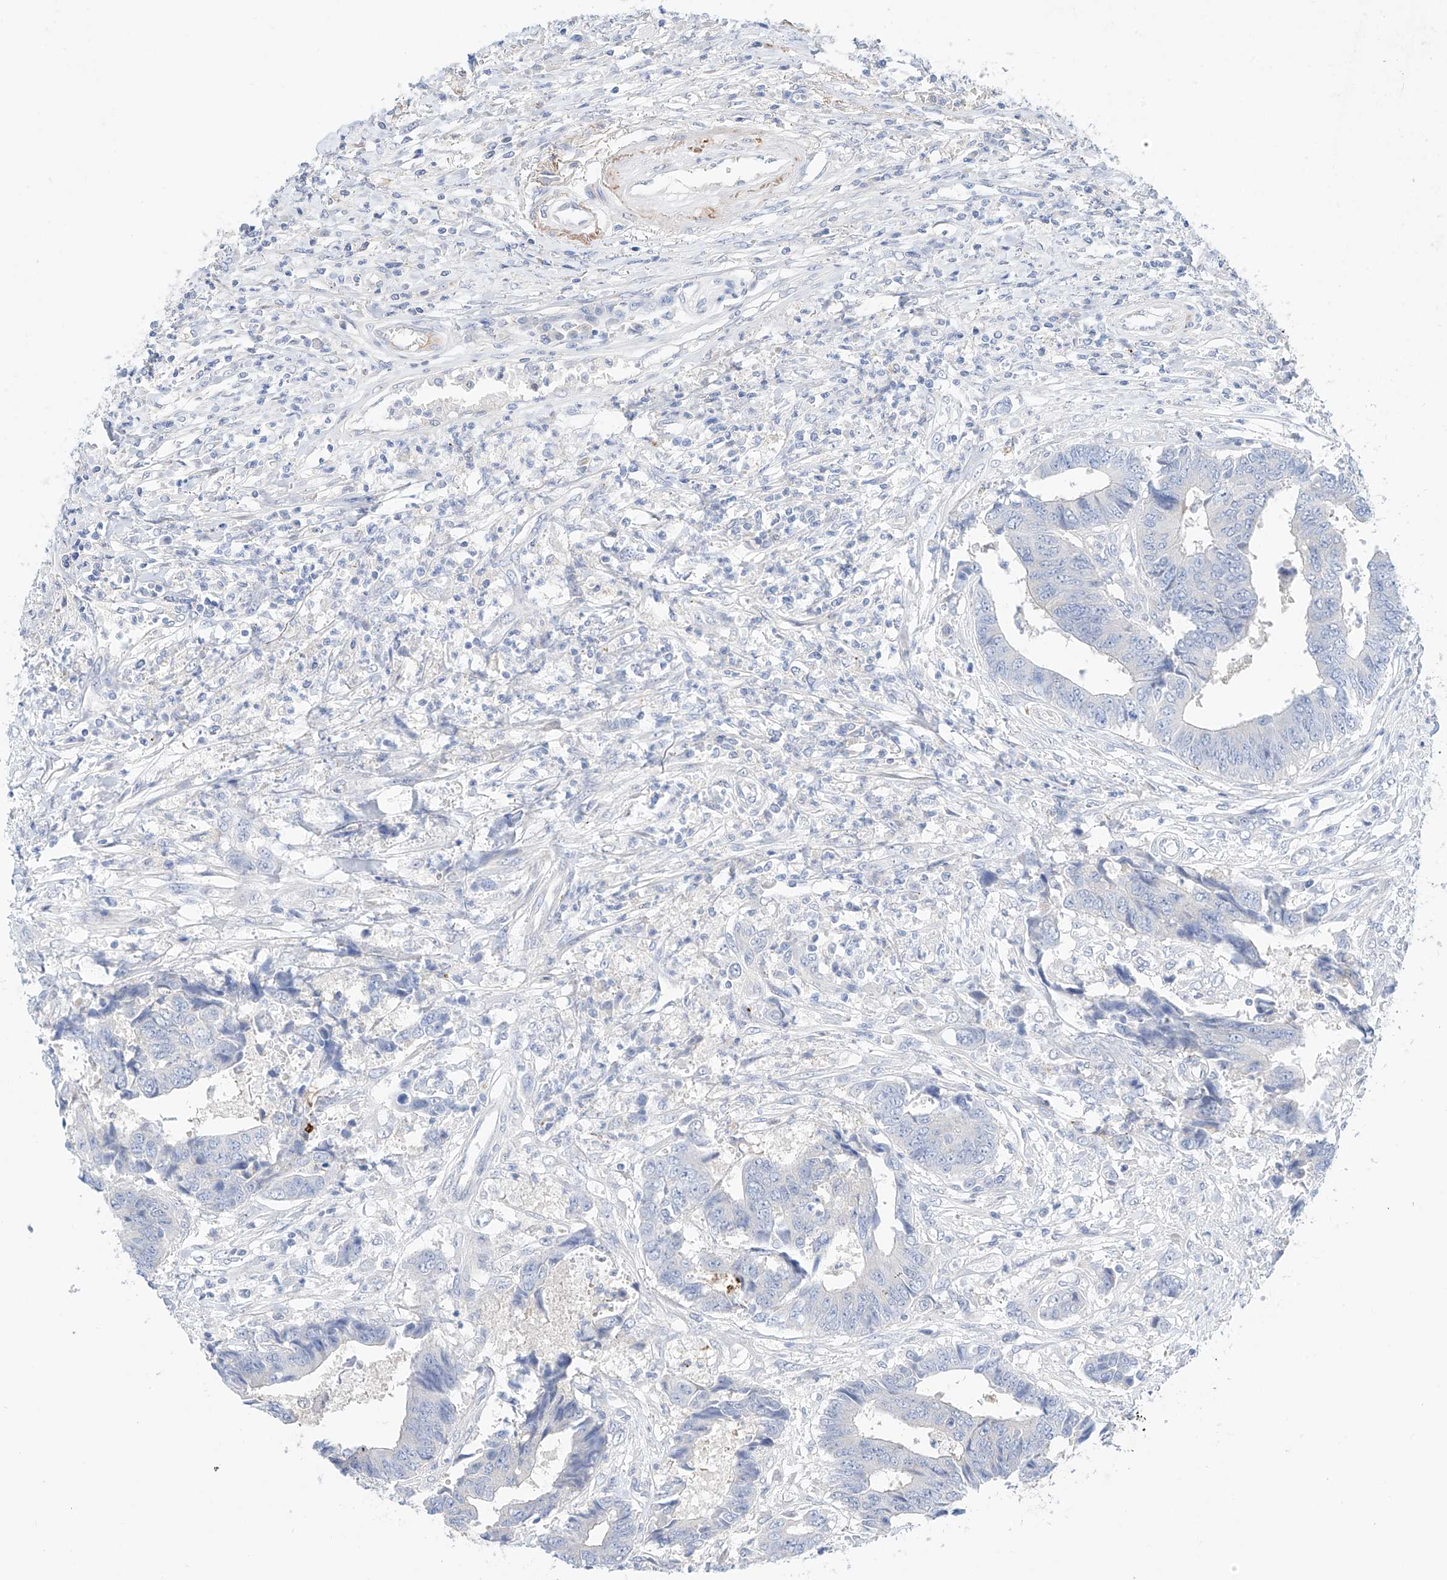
{"staining": {"intensity": "negative", "quantity": "none", "location": "none"}, "tissue": "colorectal cancer", "cell_type": "Tumor cells", "image_type": "cancer", "snomed": [{"axis": "morphology", "description": "Adenocarcinoma, NOS"}, {"axis": "topography", "description": "Rectum"}], "caption": "An immunohistochemistry (IHC) photomicrograph of colorectal adenocarcinoma is shown. There is no staining in tumor cells of colorectal adenocarcinoma. Nuclei are stained in blue.", "gene": "PGGT1B", "patient": {"sex": "male", "age": 84}}